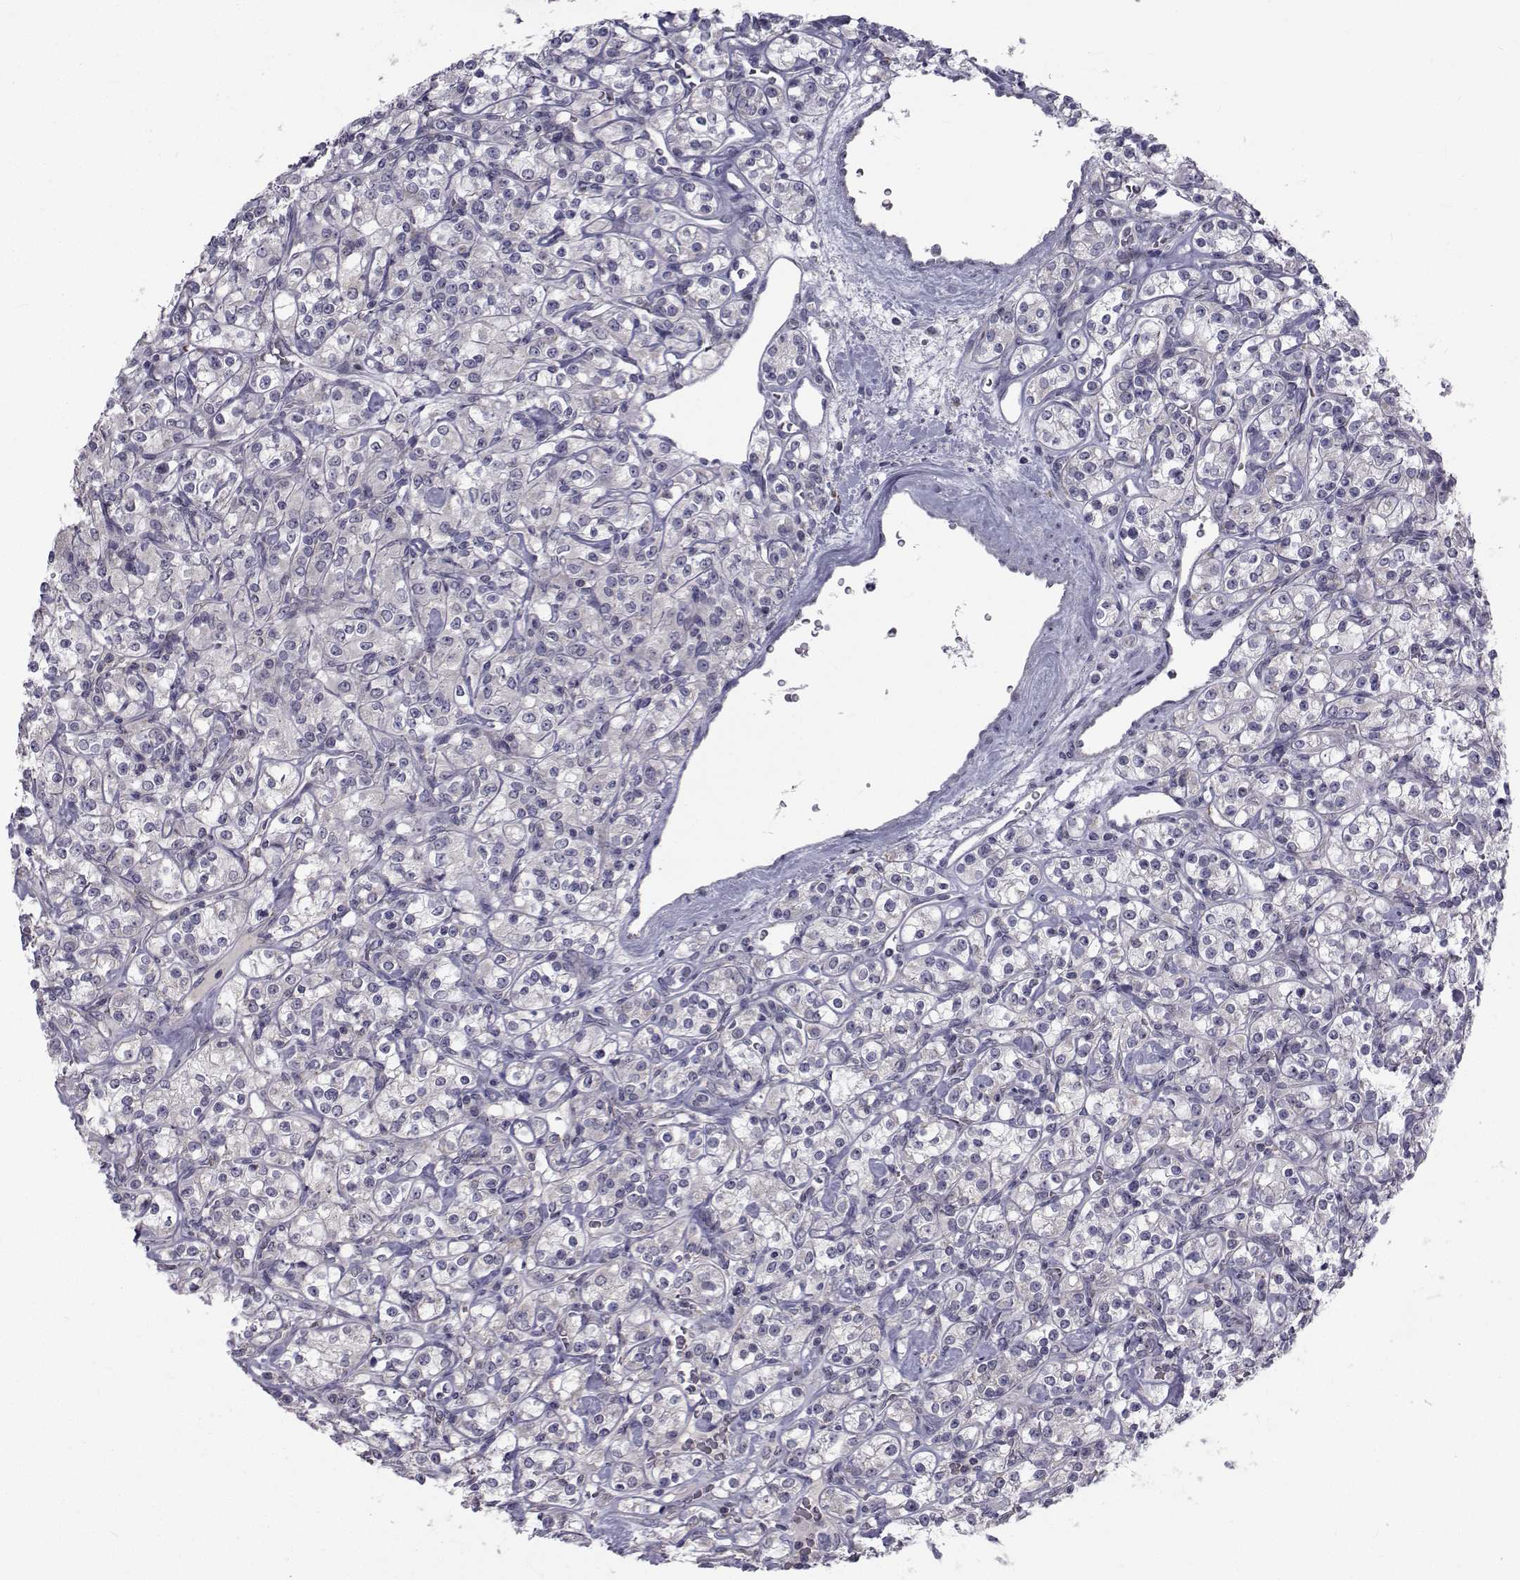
{"staining": {"intensity": "negative", "quantity": "none", "location": "none"}, "tissue": "renal cancer", "cell_type": "Tumor cells", "image_type": "cancer", "snomed": [{"axis": "morphology", "description": "Adenocarcinoma, NOS"}, {"axis": "topography", "description": "Kidney"}], "caption": "Immunohistochemical staining of renal adenocarcinoma reveals no significant staining in tumor cells.", "gene": "ANGPT1", "patient": {"sex": "male", "age": 77}}